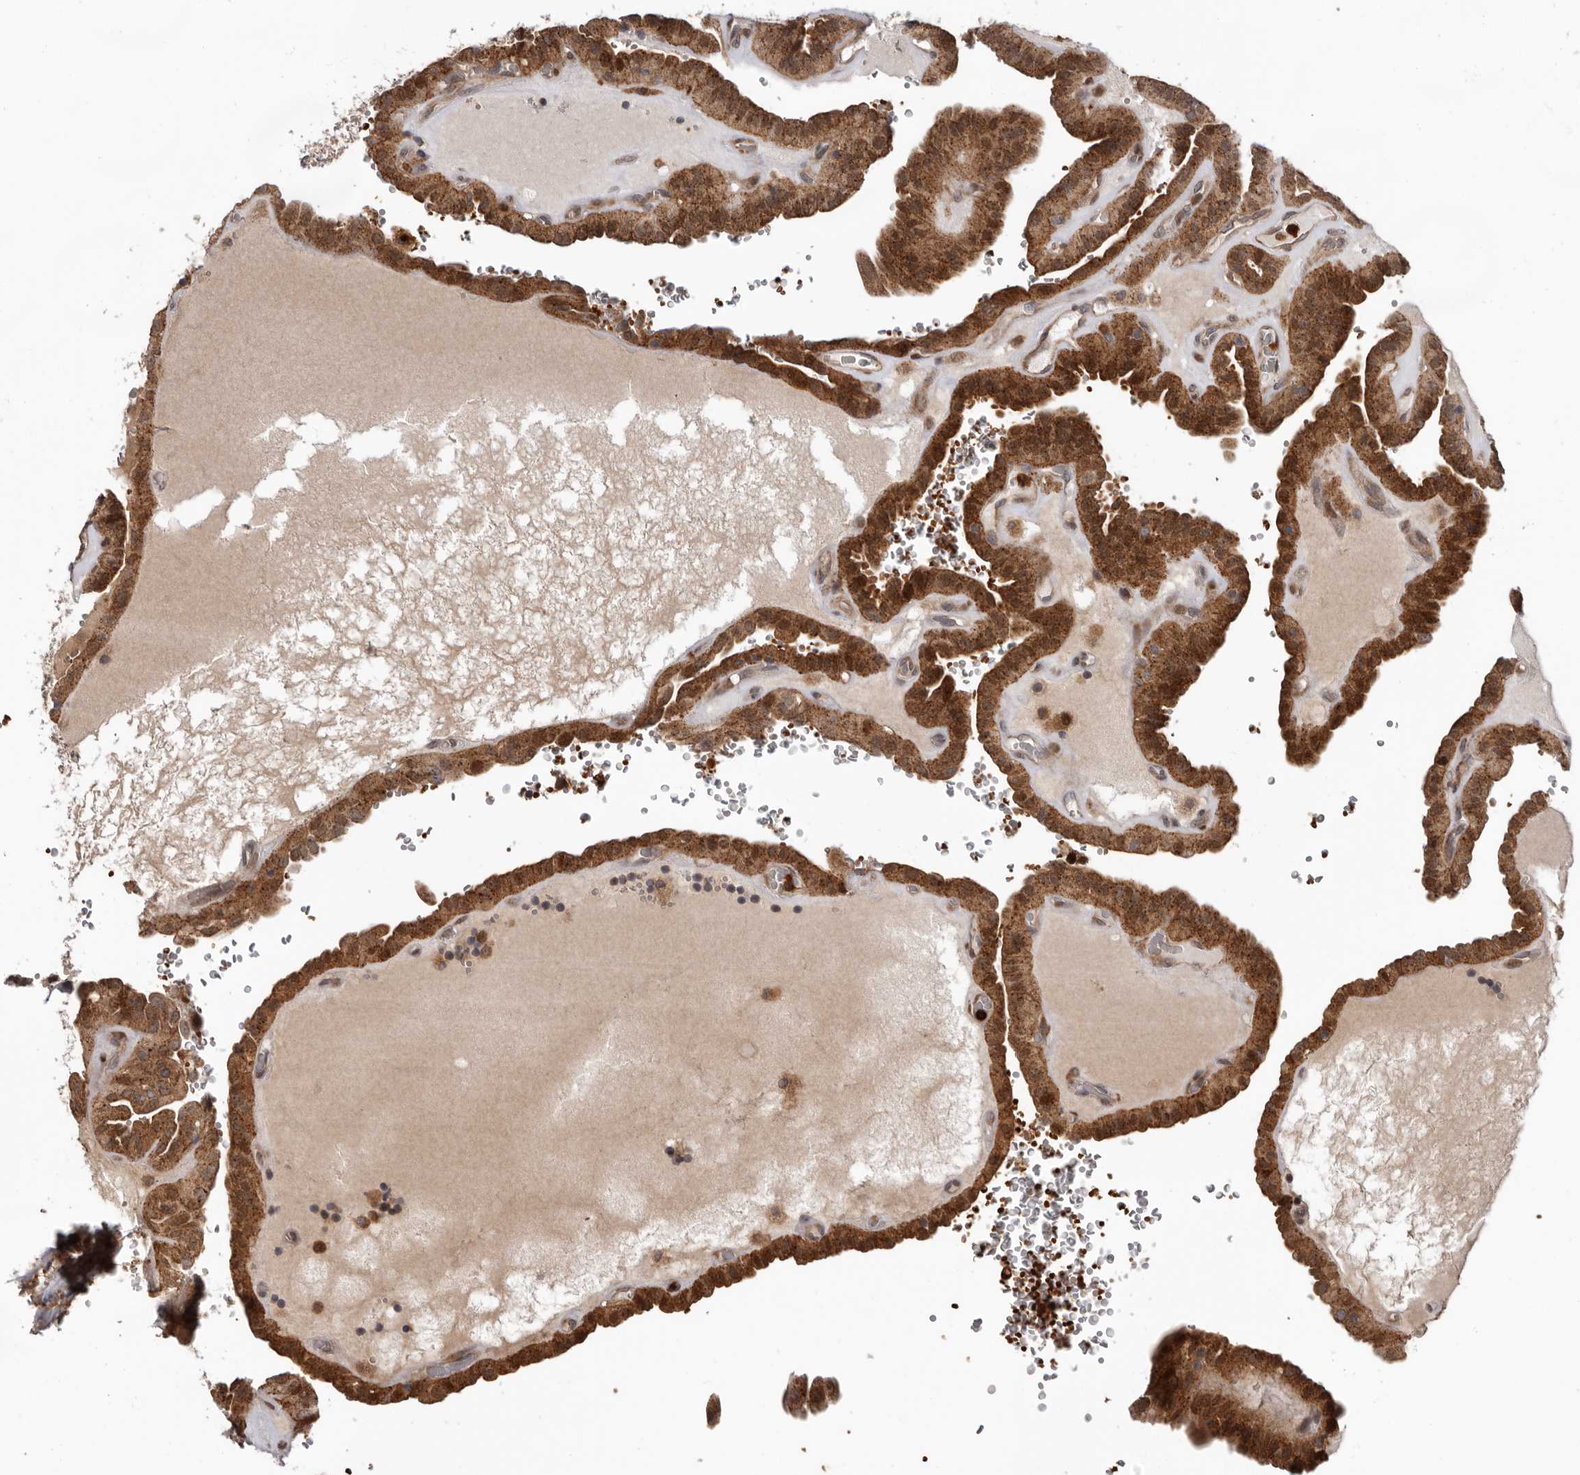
{"staining": {"intensity": "strong", "quantity": ">75%", "location": "cytoplasmic/membranous"}, "tissue": "thyroid cancer", "cell_type": "Tumor cells", "image_type": "cancer", "snomed": [{"axis": "morphology", "description": "Papillary adenocarcinoma, NOS"}, {"axis": "topography", "description": "Thyroid gland"}], "caption": "This is an image of immunohistochemistry (IHC) staining of papillary adenocarcinoma (thyroid), which shows strong positivity in the cytoplasmic/membranous of tumor cells.", "gene": "FGFR4", "patient": {"sex": "male", "age": 77}}